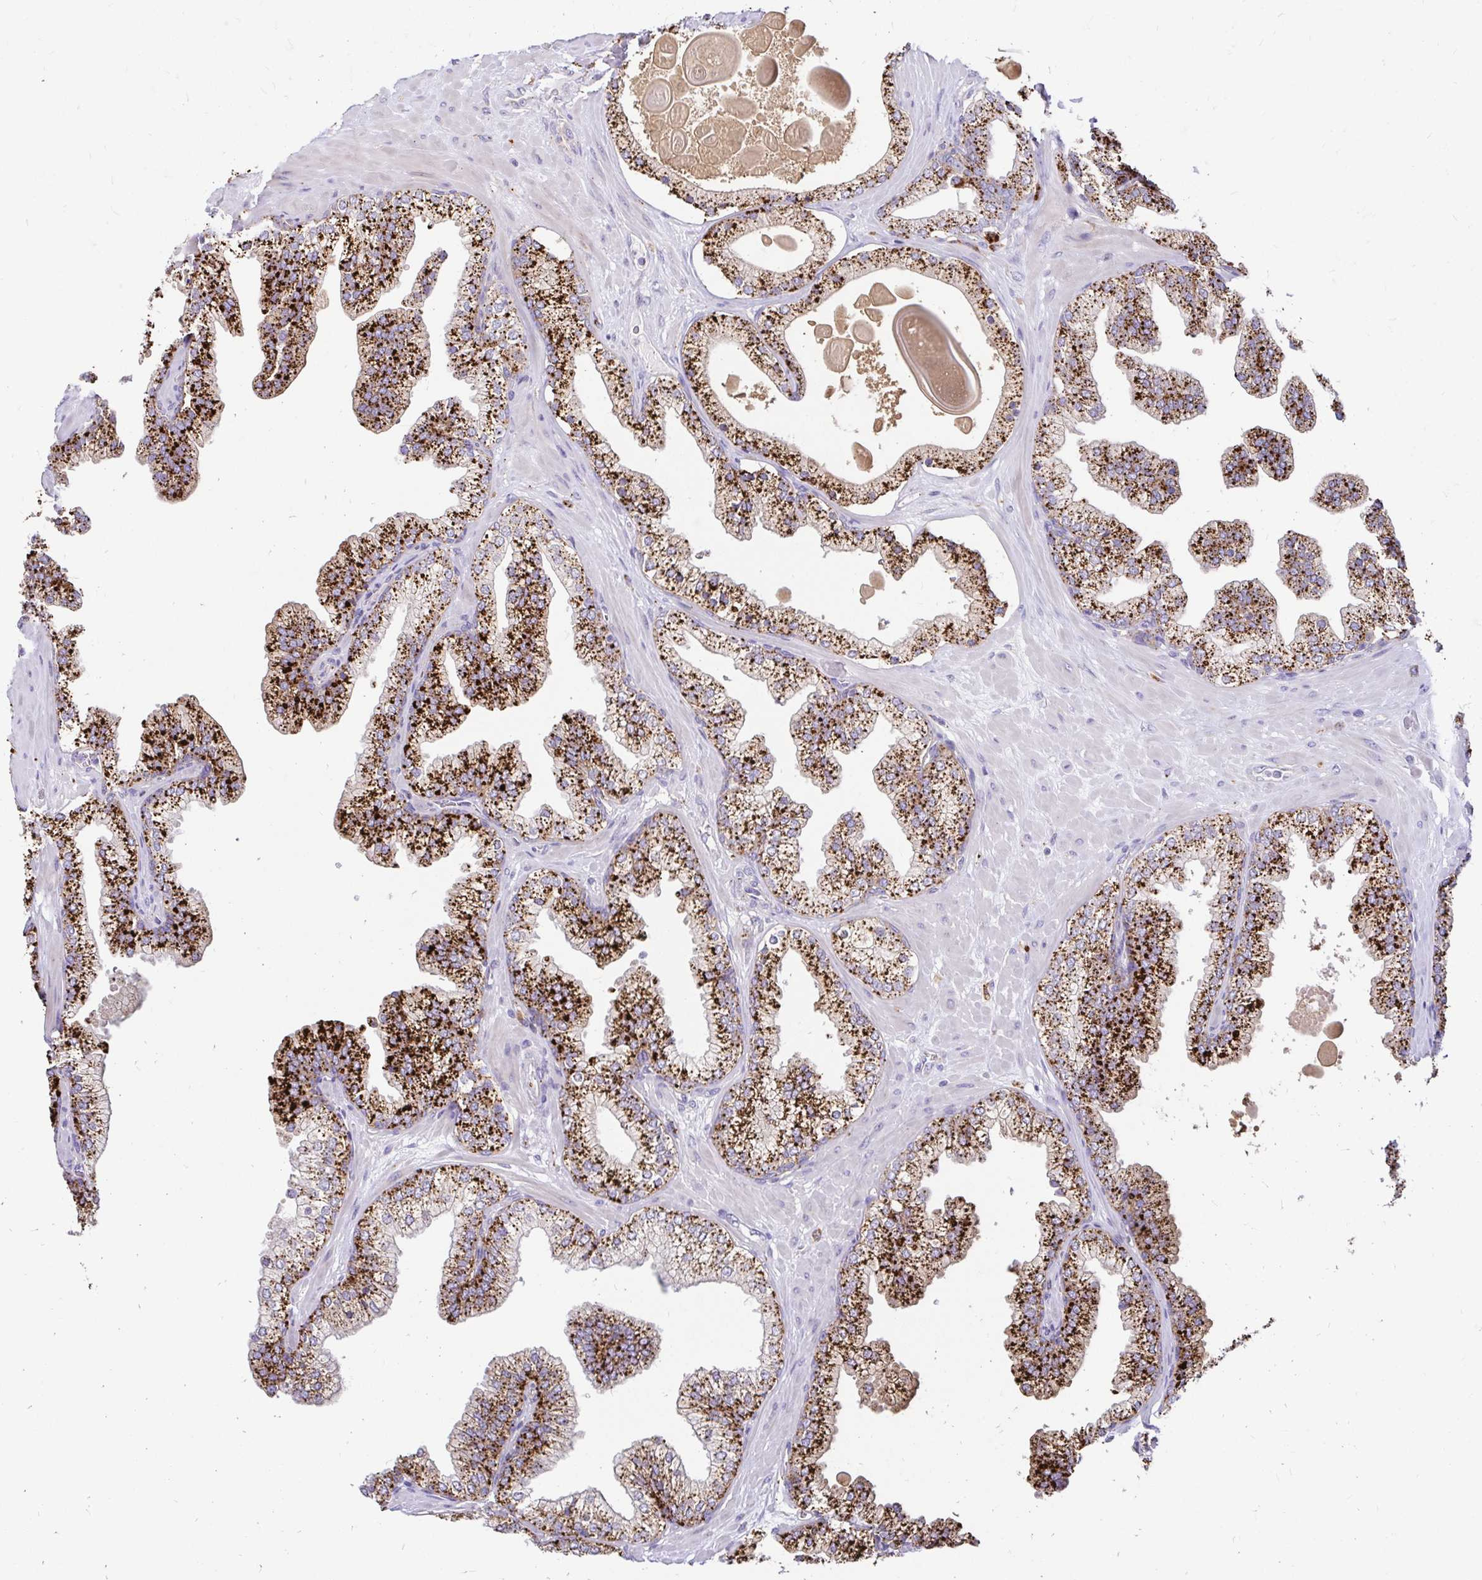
{"staining": {"intensity": "strong", "quantity": ">75%", "location": "cytoplasmic/membranous"}, "tissue": "prostate", "cell_type": "Glandular cells", "image_type": "normal", "snomed": [{"axis": "morphology", "description": "Normal tissue, NOS"}, {"axis": "topography", "description": "Prostate"}, {"axis": "topography", "description": "Peripheral nerve tissue"}], "caption": "A photomicrograph of prostate stained for a protein reveals strong cytoplasmic/membranous brown staining in glandular cells. (DAB IHC with brightfield microscopy, high magnification).", "gene": "FUCA1", "patient": {"sex": "male", "age": 61}}